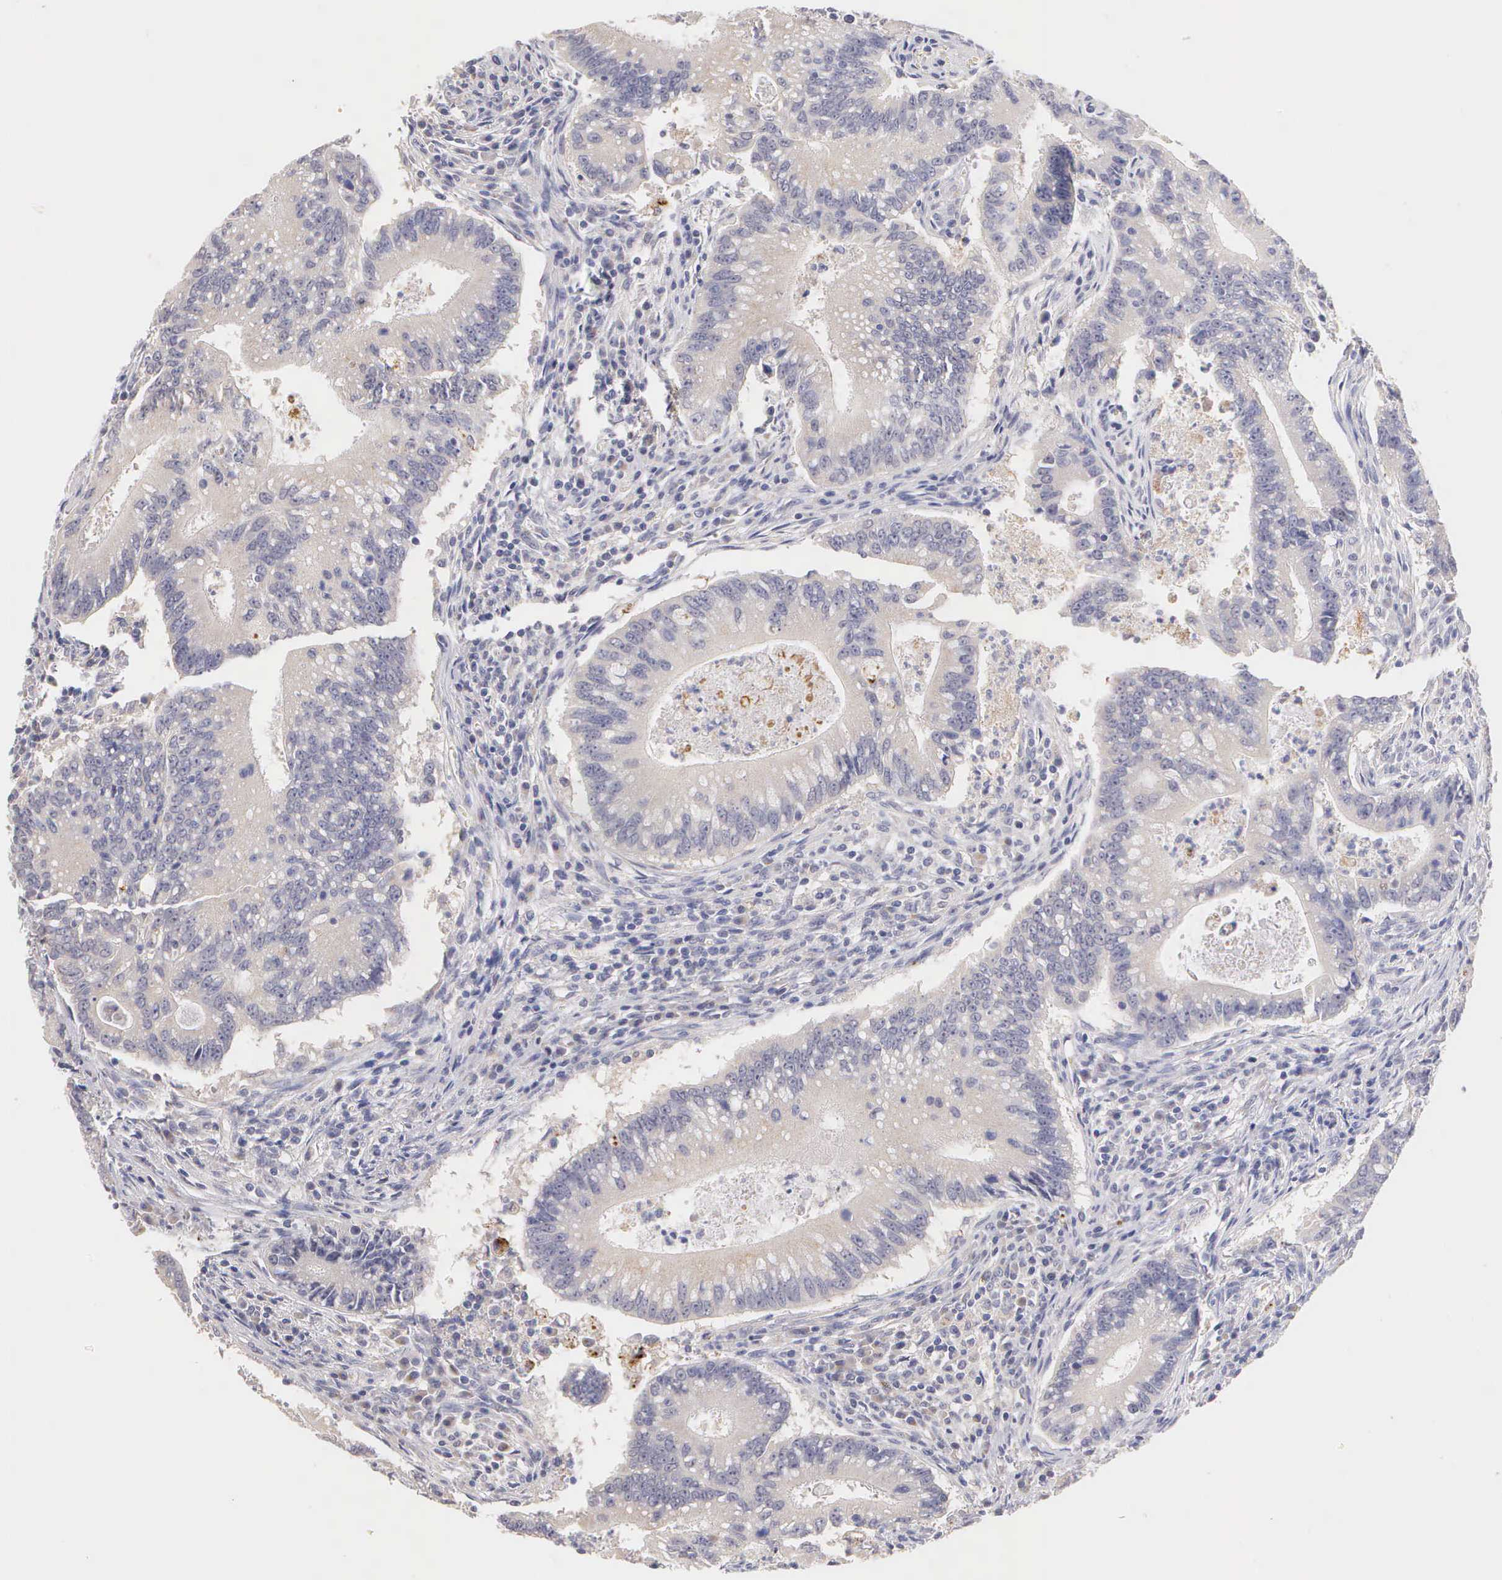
{"staining": {"intensity": "negative", "quantity": "none", "location": "none"}, "tissue": "colorectal cancer", "cell_type": "Tumor cells", "image_type": "cancer", "snomed": [{"axis": "morphology", "description": "Adenocarcinoma, NOS"}, {"axis": "topography", "description": "Rectum"}], "caption": "The IHC image has no significant positivity in tumor cells of colorectal cancer (adenocarcinoma) tissue. (IHC, brightfield microscopy, high magnification).", "gene": "ESR1", "patient": {"sex": "female", "age": 81}}